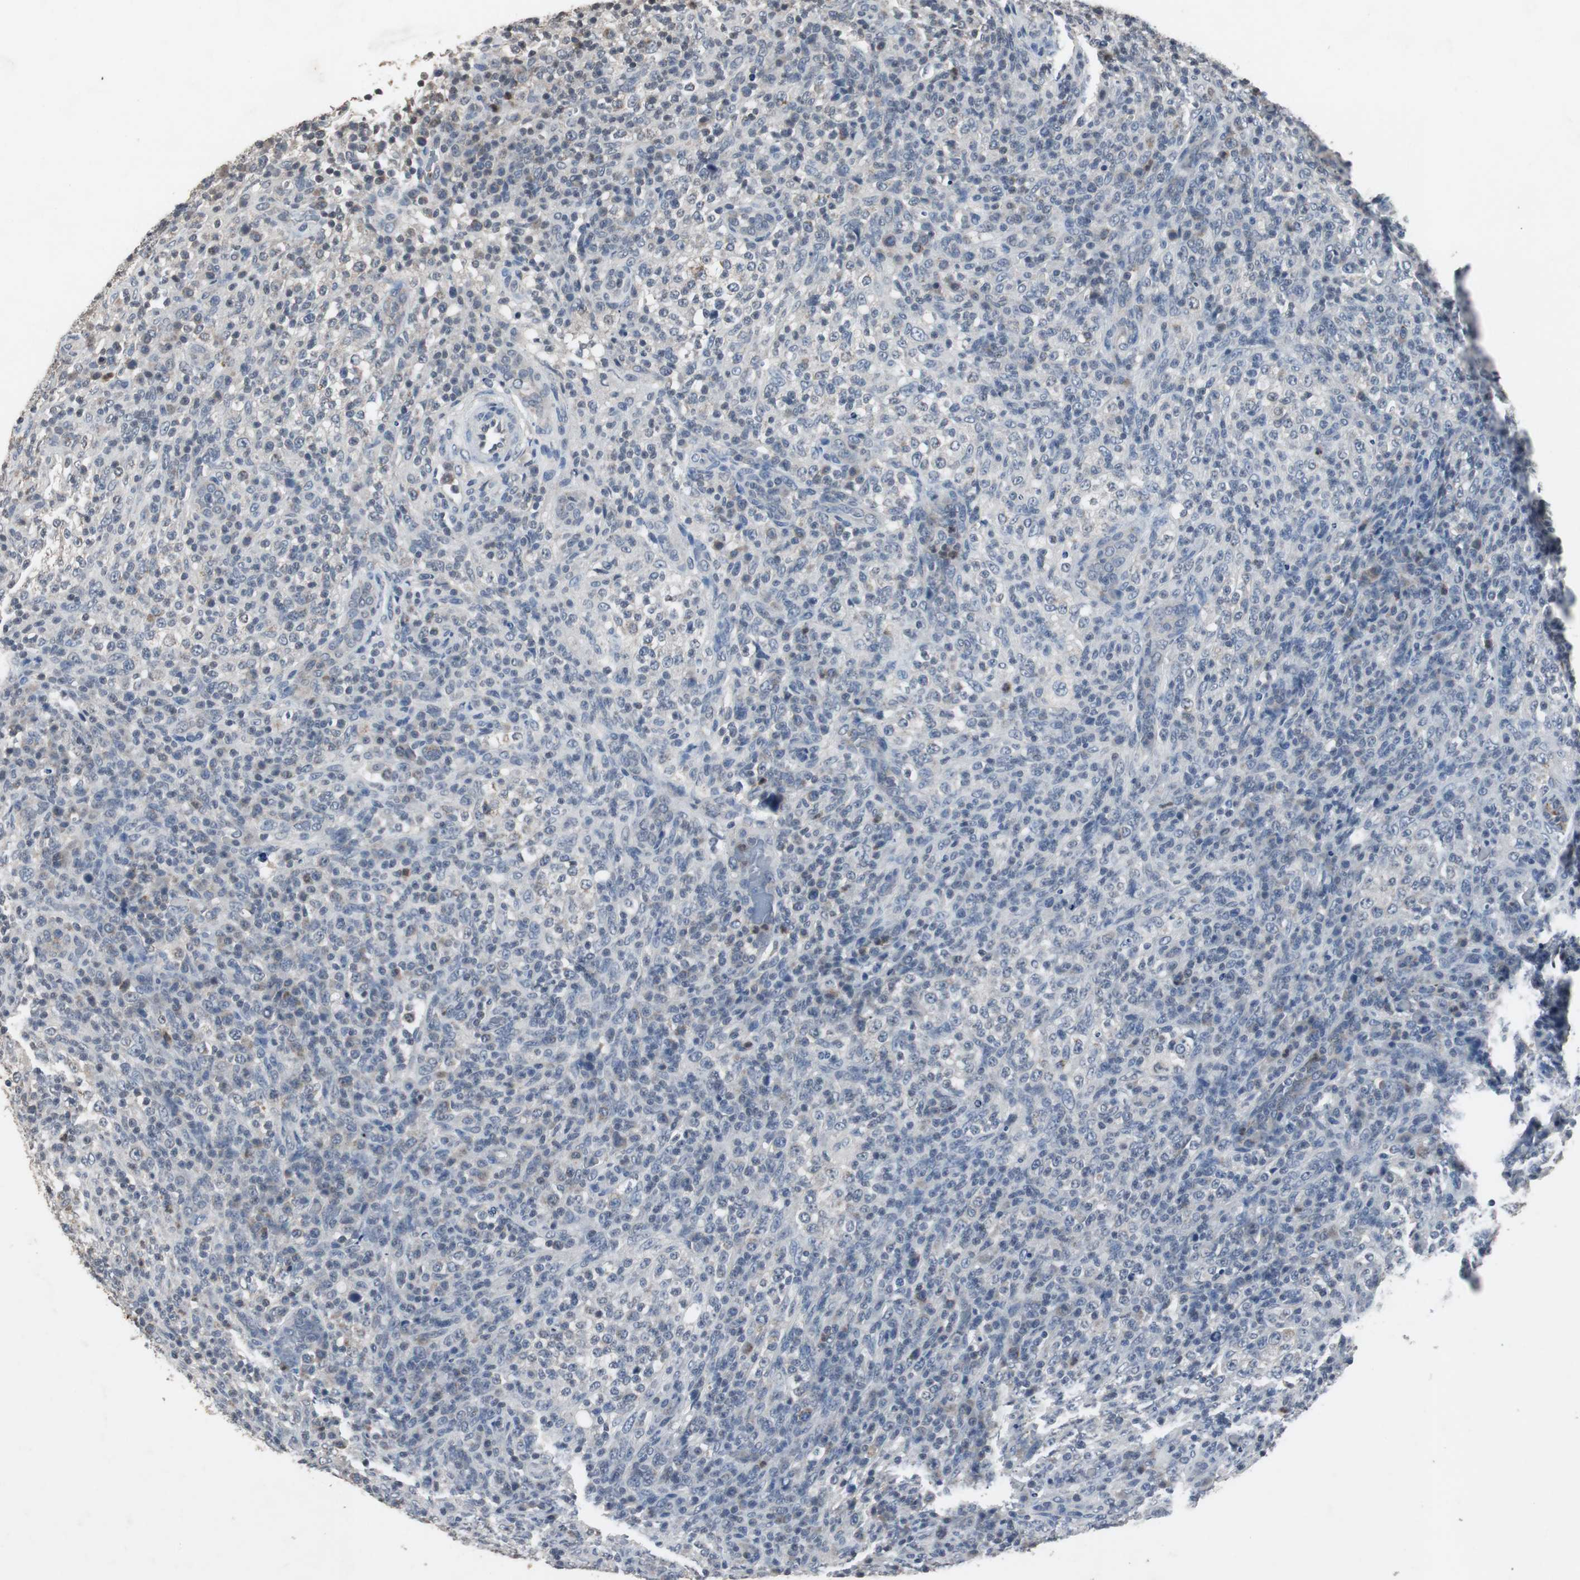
{"staining": {"intensity": "weak", "quantity": "25%-75%", "location": "cytoplasmic/membranous"}, "tissue": "lymphoma", "cell_type": "Tumor cells", "image_type": "cancer", "snomed": [{"axis": "morphology", "description": "Malignant lymphoma, non-Hodgkin's type, High grade"}, {"axis": "topography", "description": "Lymph node"}], "caption": "An IHC photomicrograph of neoplastic tissue is shown. Protein staining in brown shows weak cytoplasmic/membranous positivity in lymphoma within tumor cells.", "gene": "ADNP2", "patient": {"sex": "female", "age": 76}}